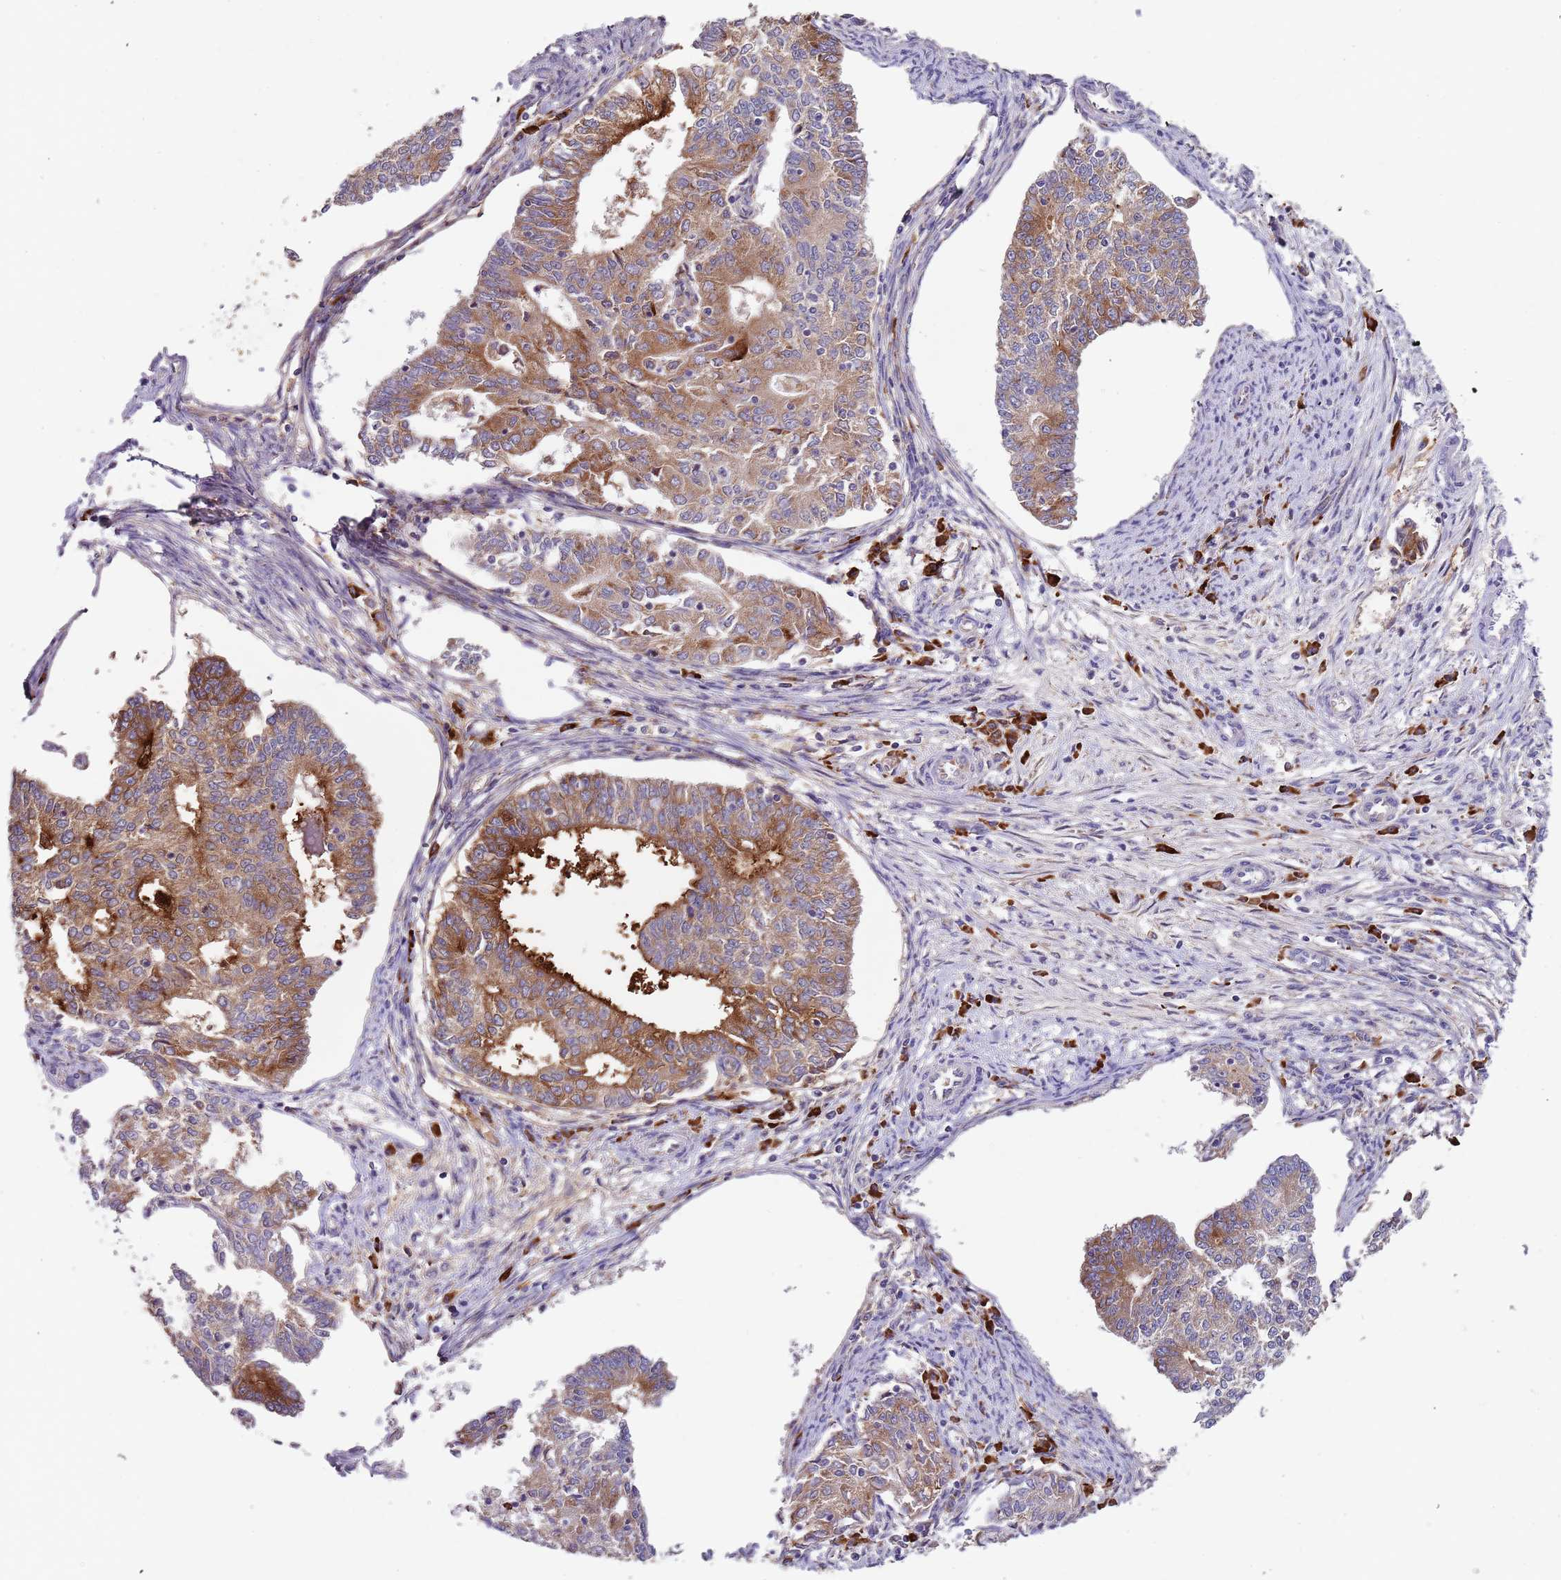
{"staining": {"intensity": "moderate", "quantity": ">75%", "location": "cytoplasmic/membranous"}, "tissue": "endometrial cancer", "cell_type": "Tumor cells", "image_type": "cancer", "snomed": [{"axis": "morphology", "description": "Adenocarcinoma, NOS"}, {"axis": "topography", "description": "Endometrium"}], "caption": "Human endometrial cancer (adenocarcinoma) stained for a protein (brown) demonstrates moderate cytoplasmic/membranous positive positivity in approximately >75% of tumor cells.", "gene": "VWCE", "patient": {"sex": "female", "age": 56}}